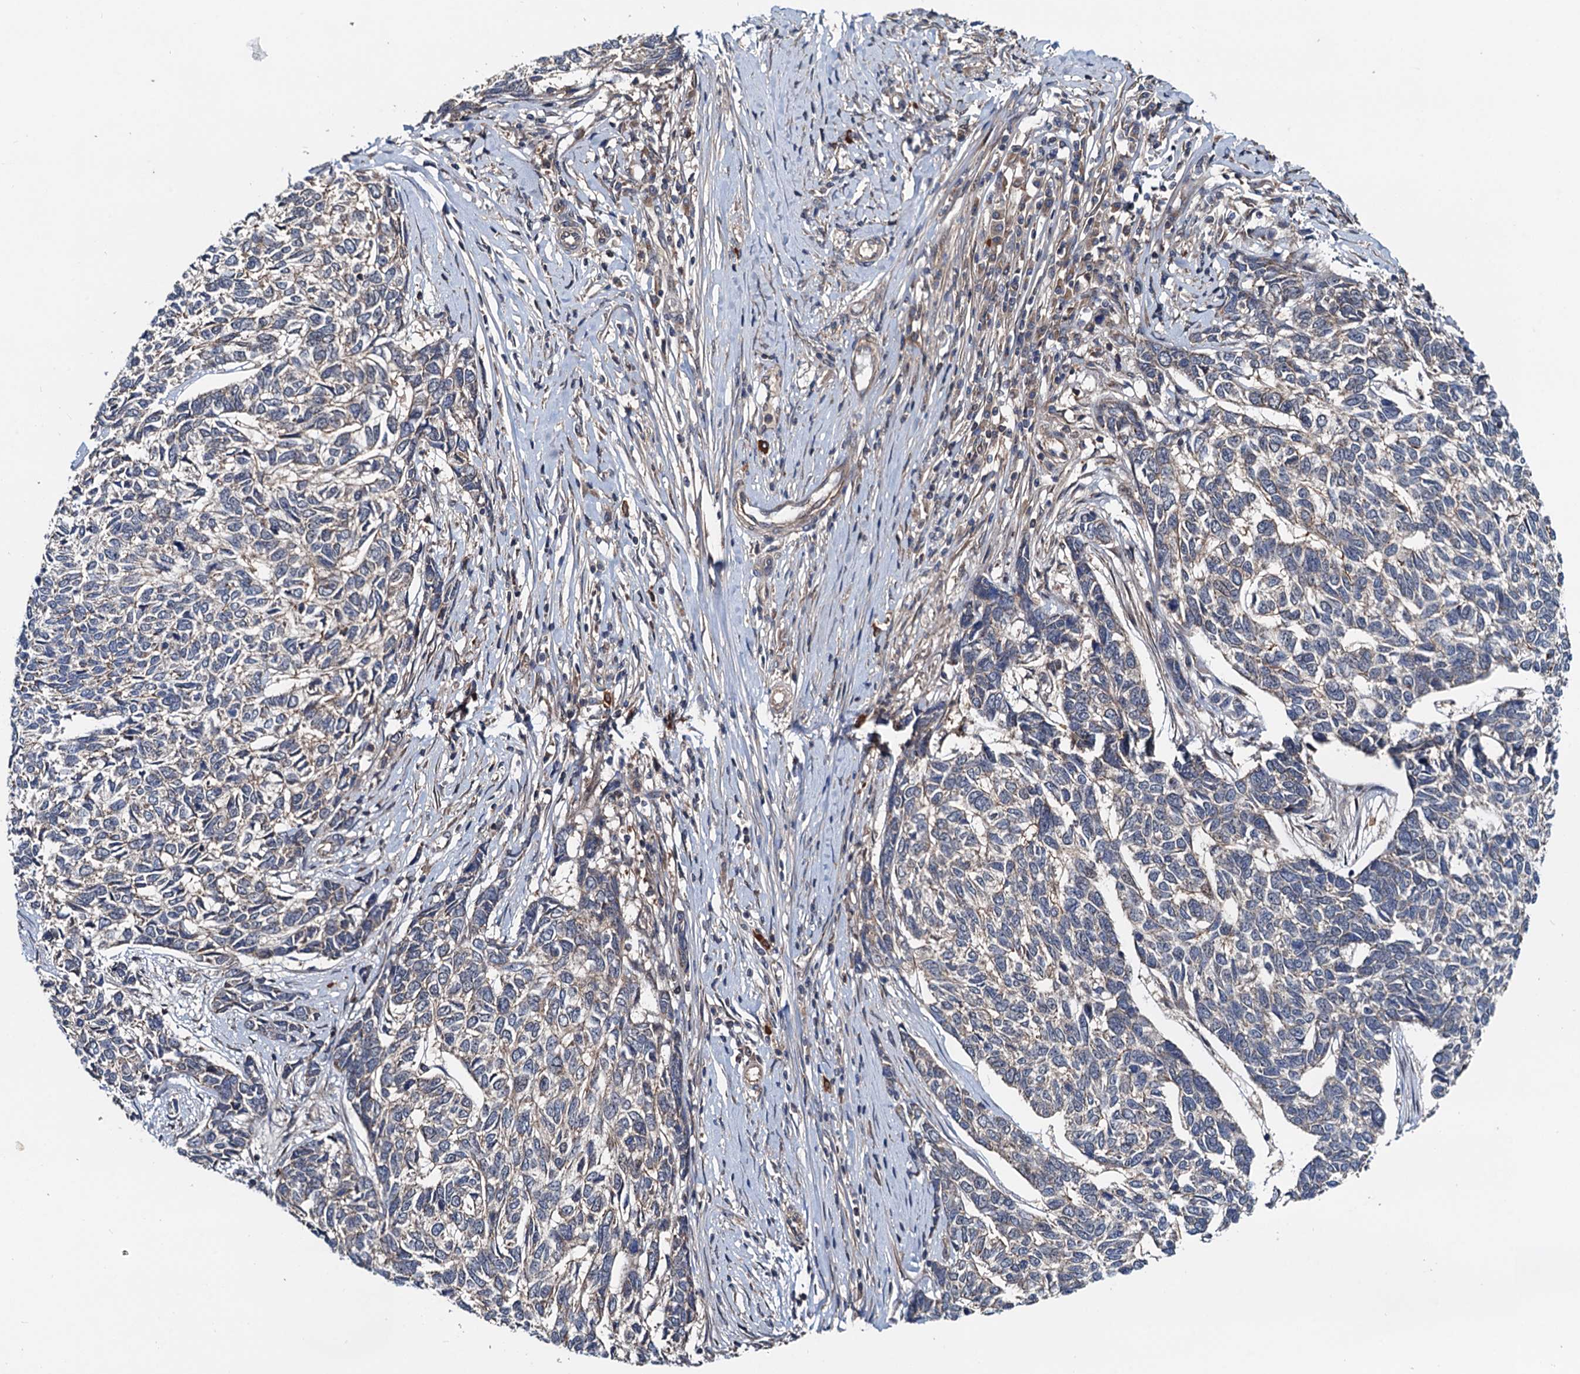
{"staining": {"intensity": "negative", "quantity": "none", "location": "none"}, "tissue": "skin cancer", "cell_type": "Tumor cells", "image_type": "cancer", "snomed": [{"axis": "morphology", "description": "Basal cell carcinoma"}, {"axis": "topography", "description": "Skin"}], "caption": "High magnification brightfield microscopy of basal cell carcinoma (skin) stained with DAB (brown) and counterstained with hematoxylin (blue): tumor cells show no significant expression. (Brightfield microscopy of DAB (3,3'-diaminobenzidine) immunohistochemistry at high magnification).", "gene": "AAGAB", "patient": {"sex": "female", "age": 65}}